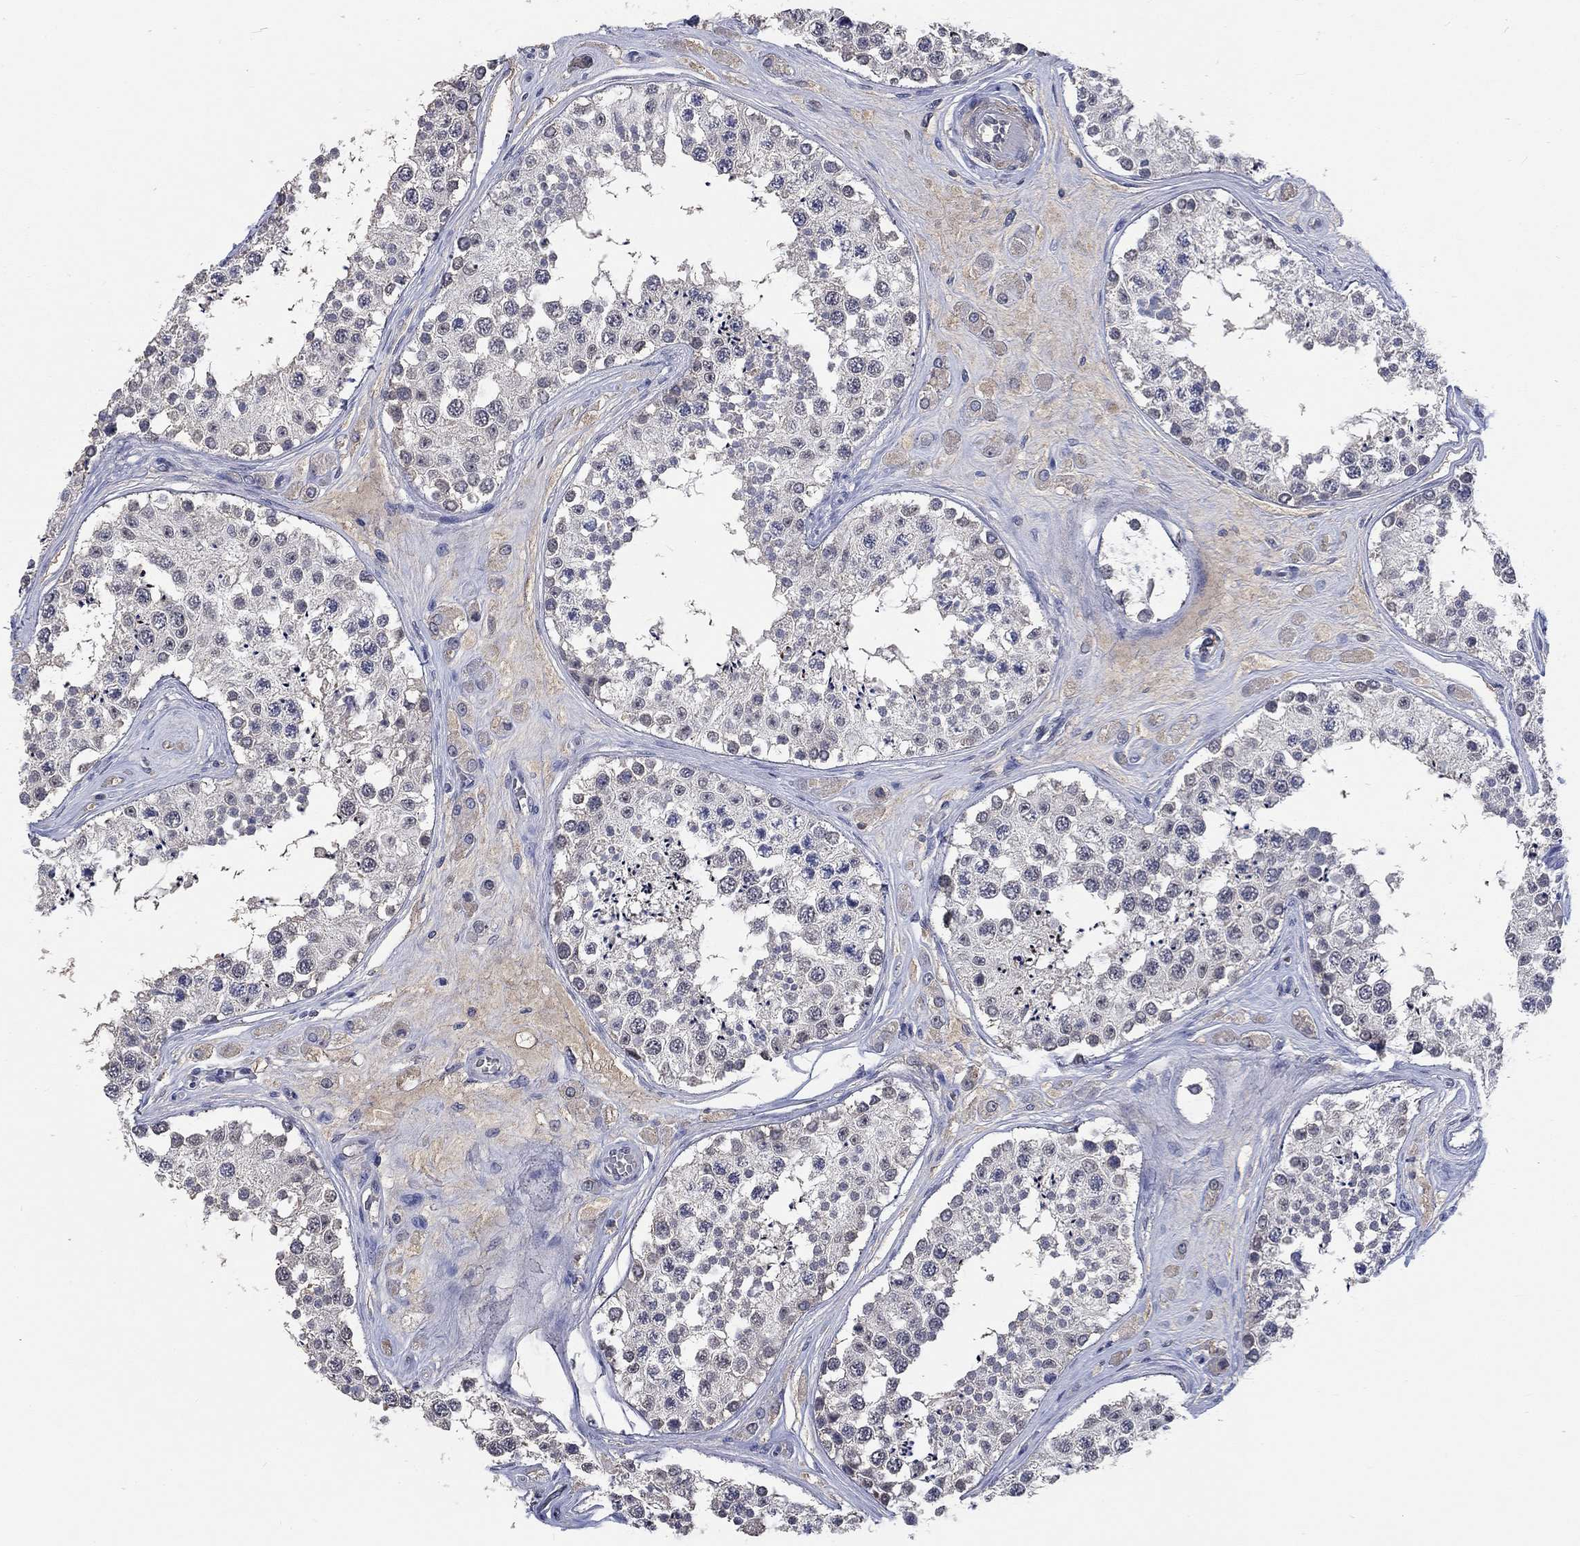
{"staining": {"intensity": "negative", "quantity": "none", "location": "none"}, "tissue": "testis", "cell_type": "Cells in seminiferous ducts", "image_type": "normal", "snomed": [{"axis": "morphology", "description": "Normal tissue, NOS"}, {"axis": "topography", "description": "Testis"}], "caption": "Immunohistochemistry (IHC) micrograph of benign human testis stained for a protein (brown), which shows no expression in cells in seminiferous ducts. The staining was performed using DAB (3,3'-diaminobenzidine) to visualize the protein expression in brown, while the nuclei were stained in blue with hematoxylin (Magnification: 20x).", "gene": "ZBTB18", "patient": {"sex": "male", "age": 25}}